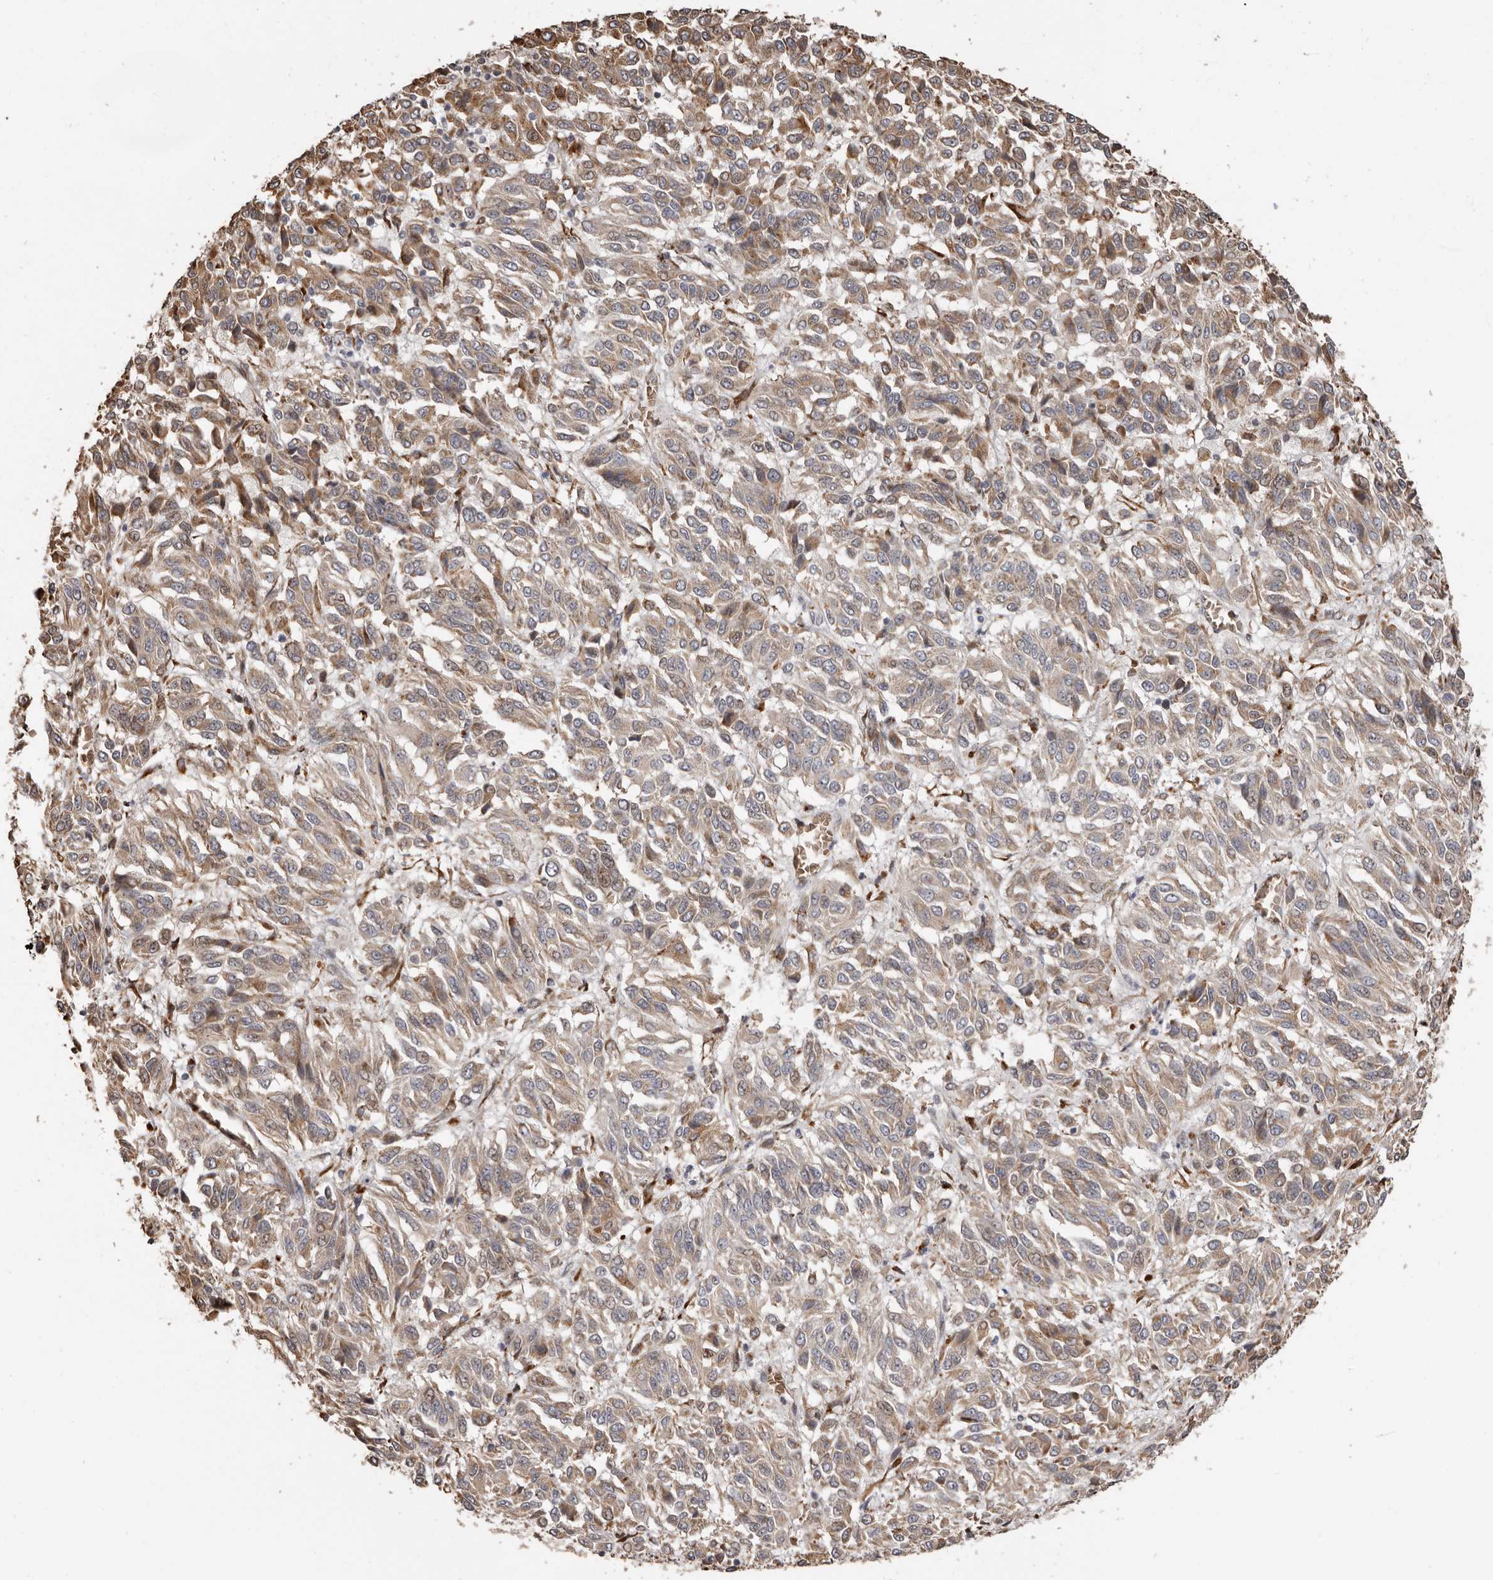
{"staining": {"intensity": "weak", "quantity": ">75%", "location": "cytoplasmic/membranous"}, "tissue": "melanoma", "cell_type": "Tumor cells", "image_type": "cancer", "snomed": [{"axis": "morphology", "description": "Malignant melanoma, Metastatic site"}, {"axis": "topography", "description": "Lung"}], "caption": "Protein expression analysis of human malignant melanoma (metastatic site) reveals weak cytoplasmic/membranous staining in about >75% of tumor cells.", "gene": "ENTREP1", "patient": {"sex": "male", "age": 64}}